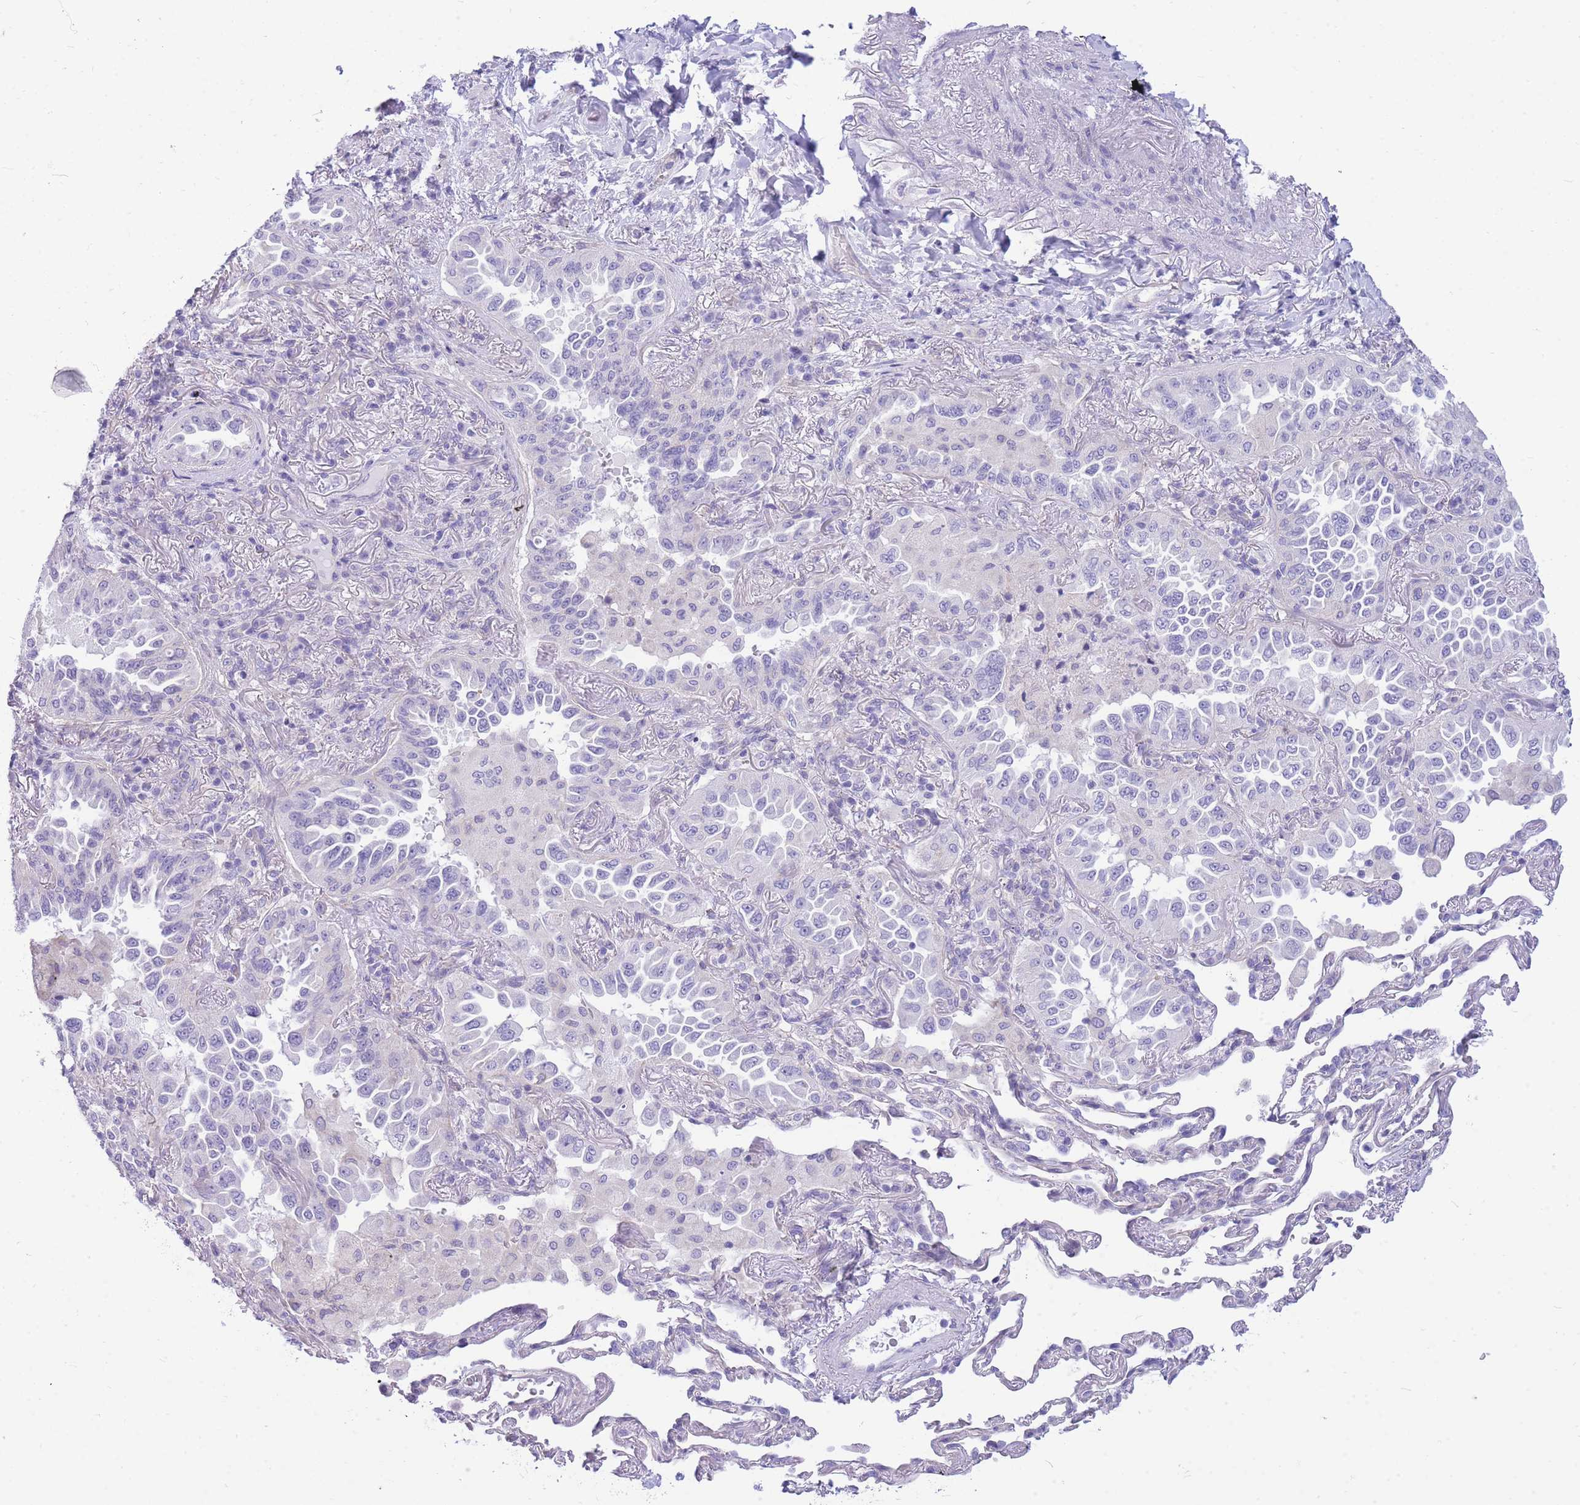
{"staining": {"intensity": "negative", "quantity": "none", "location": "none"}, "tissue": "lung cancer", "cell_type": "Tumor cells", "image_type": "cancer", "snomed": [{"axis": "morphology", "description": "Adenocarcinoma, NOS"}, {"axis": "topography", "description": "Lung"}], "caption": "Immunohistochemistry photomicrograph of human lung cancer stained for a protein (brown), which shows no staining in tumor cells.", "gene": "ZNF311", "patient": {"sex": "female", "age": 69}}